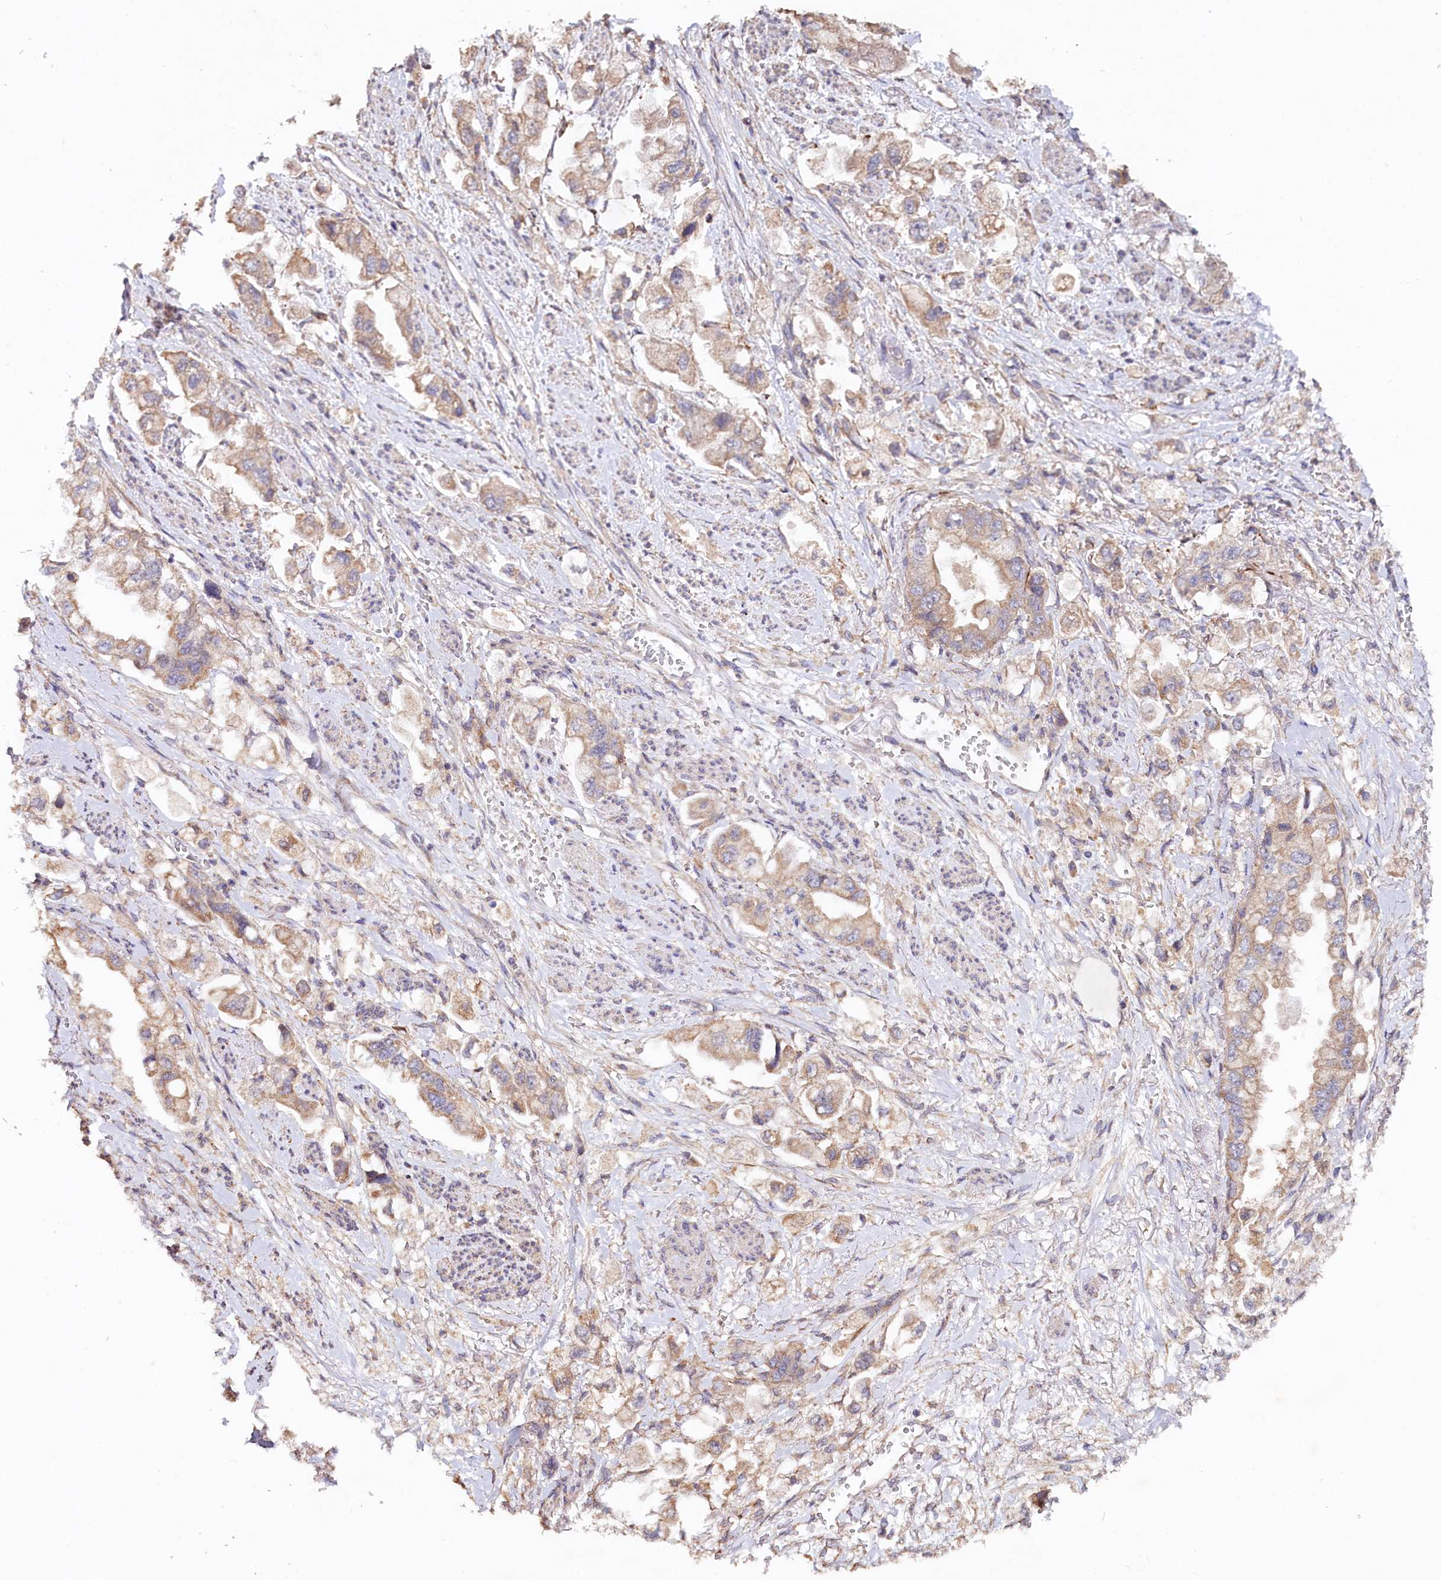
{"staining": {"intensity": "weak", "quantity": "25%-75%", "location": "cytoplasmic/membranous"}, "tissue": "stomach cancer", "cell_type": "Tumor cells", "image_type": "cancer", "snomed": [{"axis": "morphology", "description": "Adenocarcinoma, NOS"}, {"axis": "topography", "description": "Stomach"}], "caption": "Weak cytoplasmic/membranous staining is identified in approximately 25%-75% of tumor cells in stomach cancer. The protein of interest is shown in brown color, while the nuclei are stained blue.", "gene": "ETFBKMT", "patient": {"sex": "male", "age": 62}}